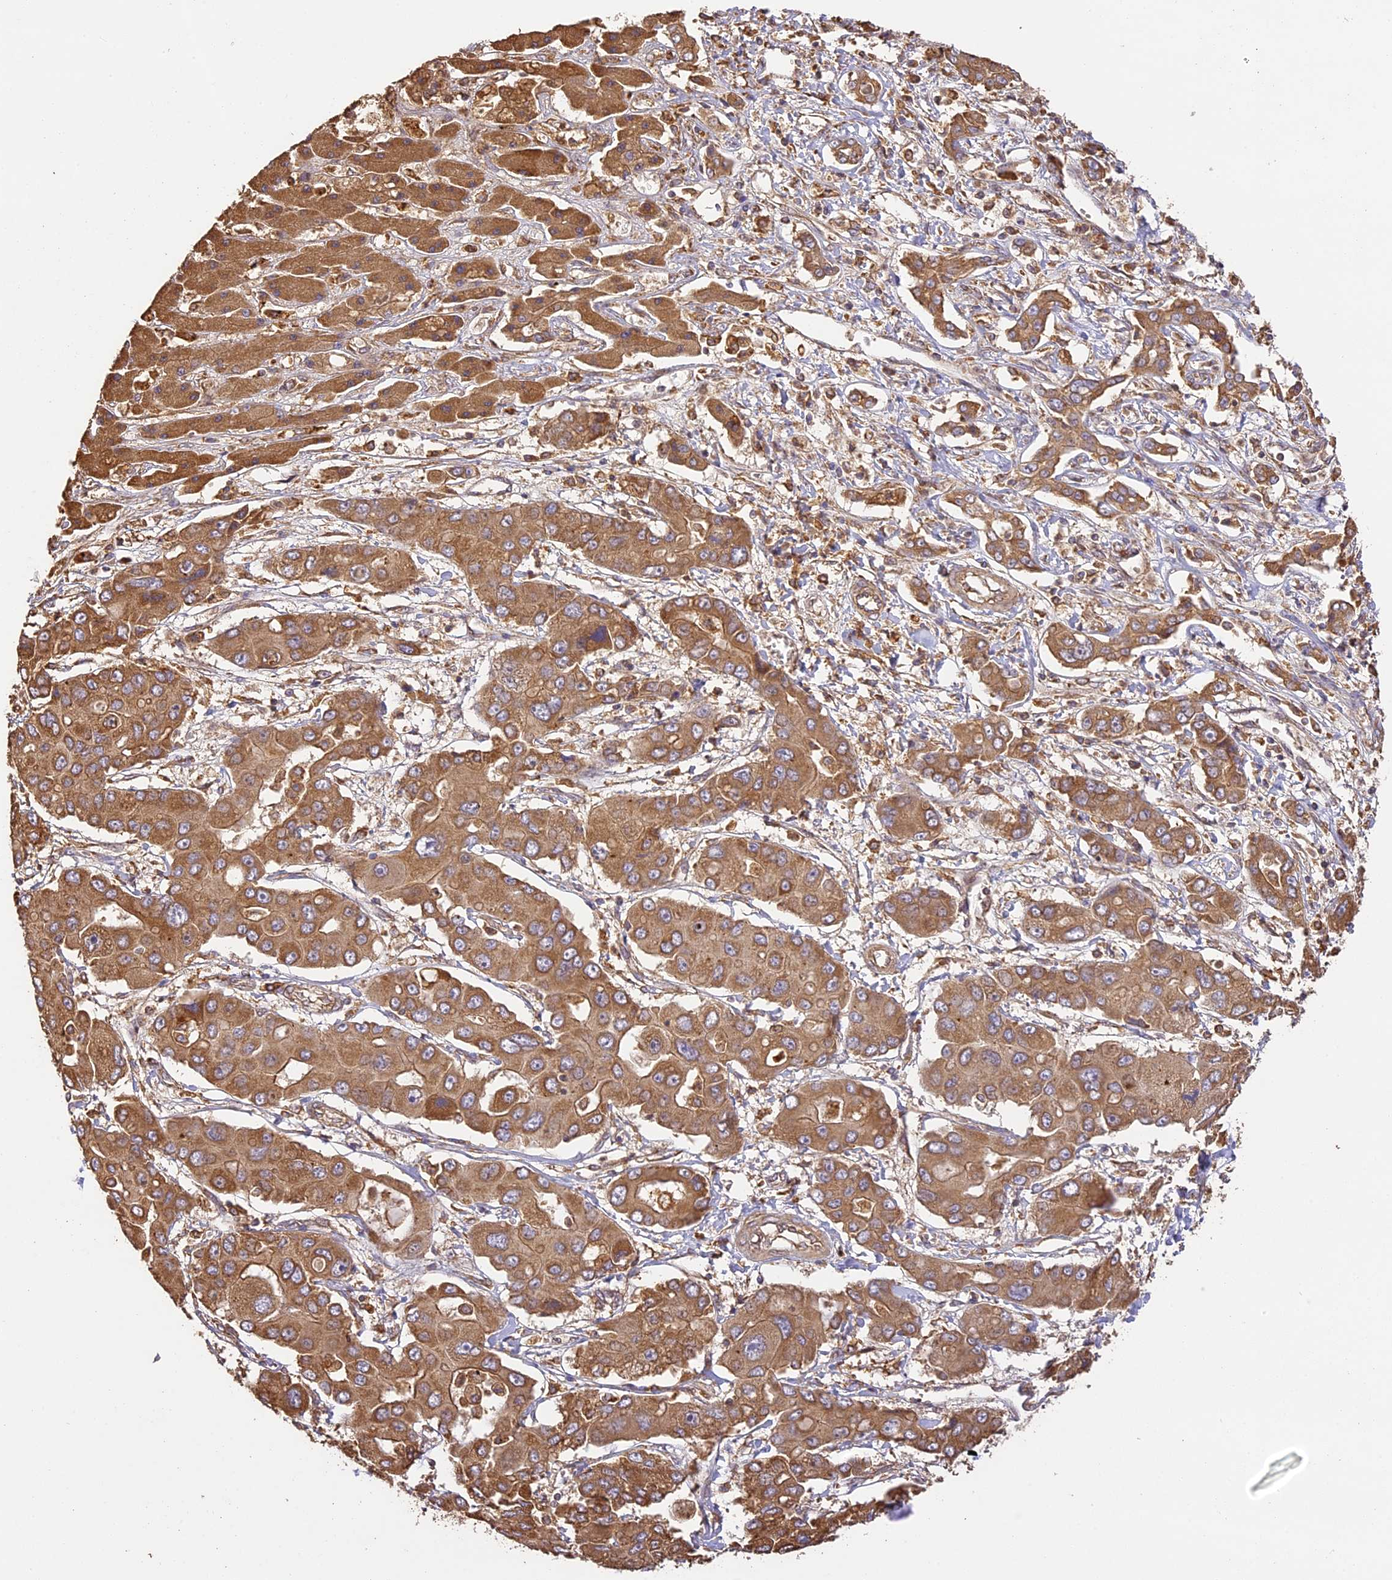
{"staining": {"intensity": "moderate", "quantity": ">75%", "location": "cytoplasmic/membranous"}, "tissue": "liver cancer", "cell_type": "Tumor cells", "image_type": "cancer", "snomed": [{"axis": "morphology", "description": "Cholangiocarcinoma"}, {"axis": "topography", "description": "Liver"}], "caption": "Immunohistochemistry (IHC) of liver cancer shows medium levels of moderate cytoplasmic/membranous staining in approximately >75% of tumor cells.", "gene": "BRAP", "patient": {"sex": "male", "age": 67}}